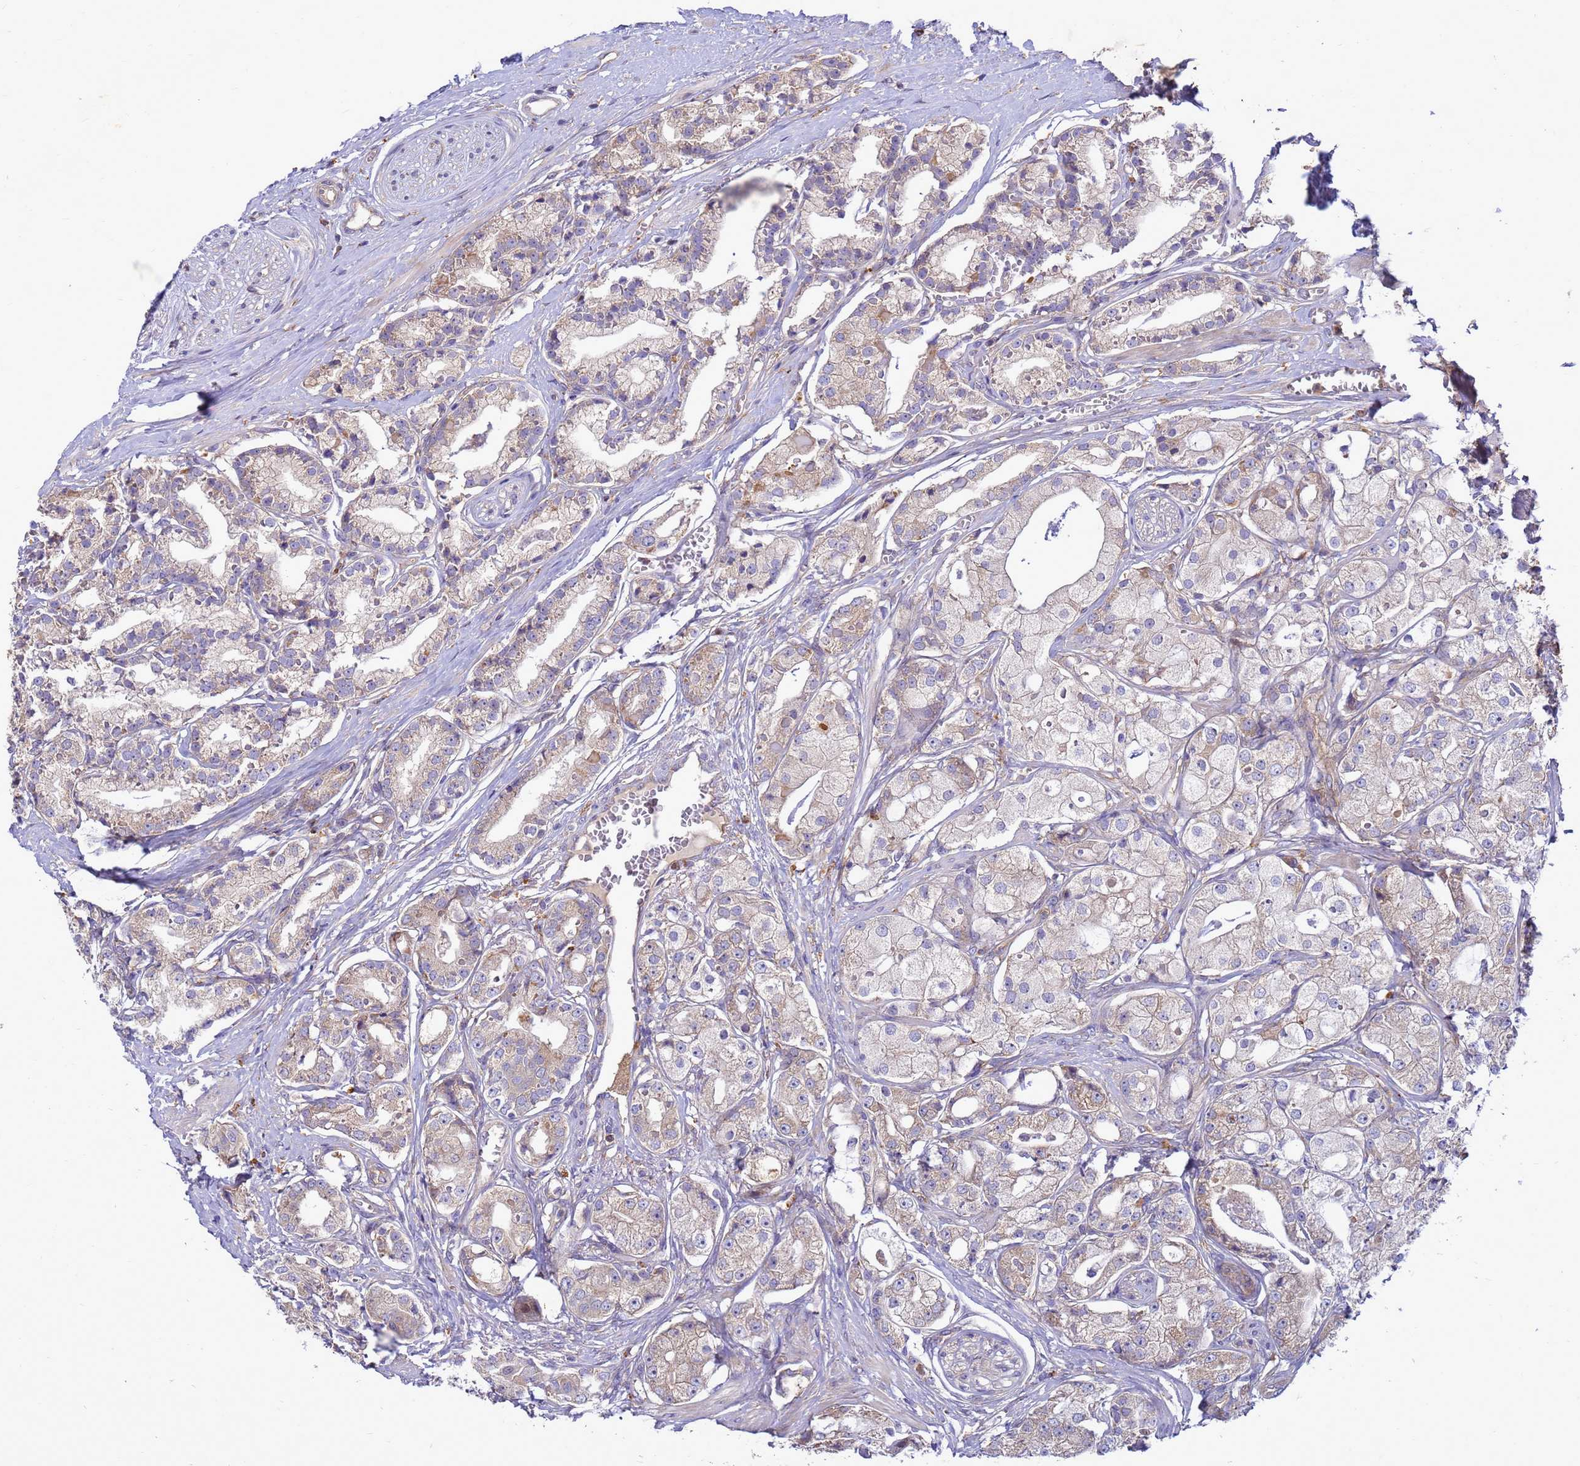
{"staining": {"intensity": "weak", "quantity": "<25%", "location": "cytoplasmic/membranous"}, "tissue": "prostate cancer", "cell_type": "Tumor cells", "image_type": "cancer", "snomed": [{"axis": "morphology", "description": "Adenocarcinoma, High grade"}, {"axis": "topography", "description": "Prostate"}], "caption": "This micrograph is of prostate adenocarcinoma (high-grade) stained with immunohistochemistry to label a protein in brown with the nuclei are counter-stained blue. There is no staining in tumor cells.", "gene": "RNF215", "patient": {"sex": "male", "age": 71}}